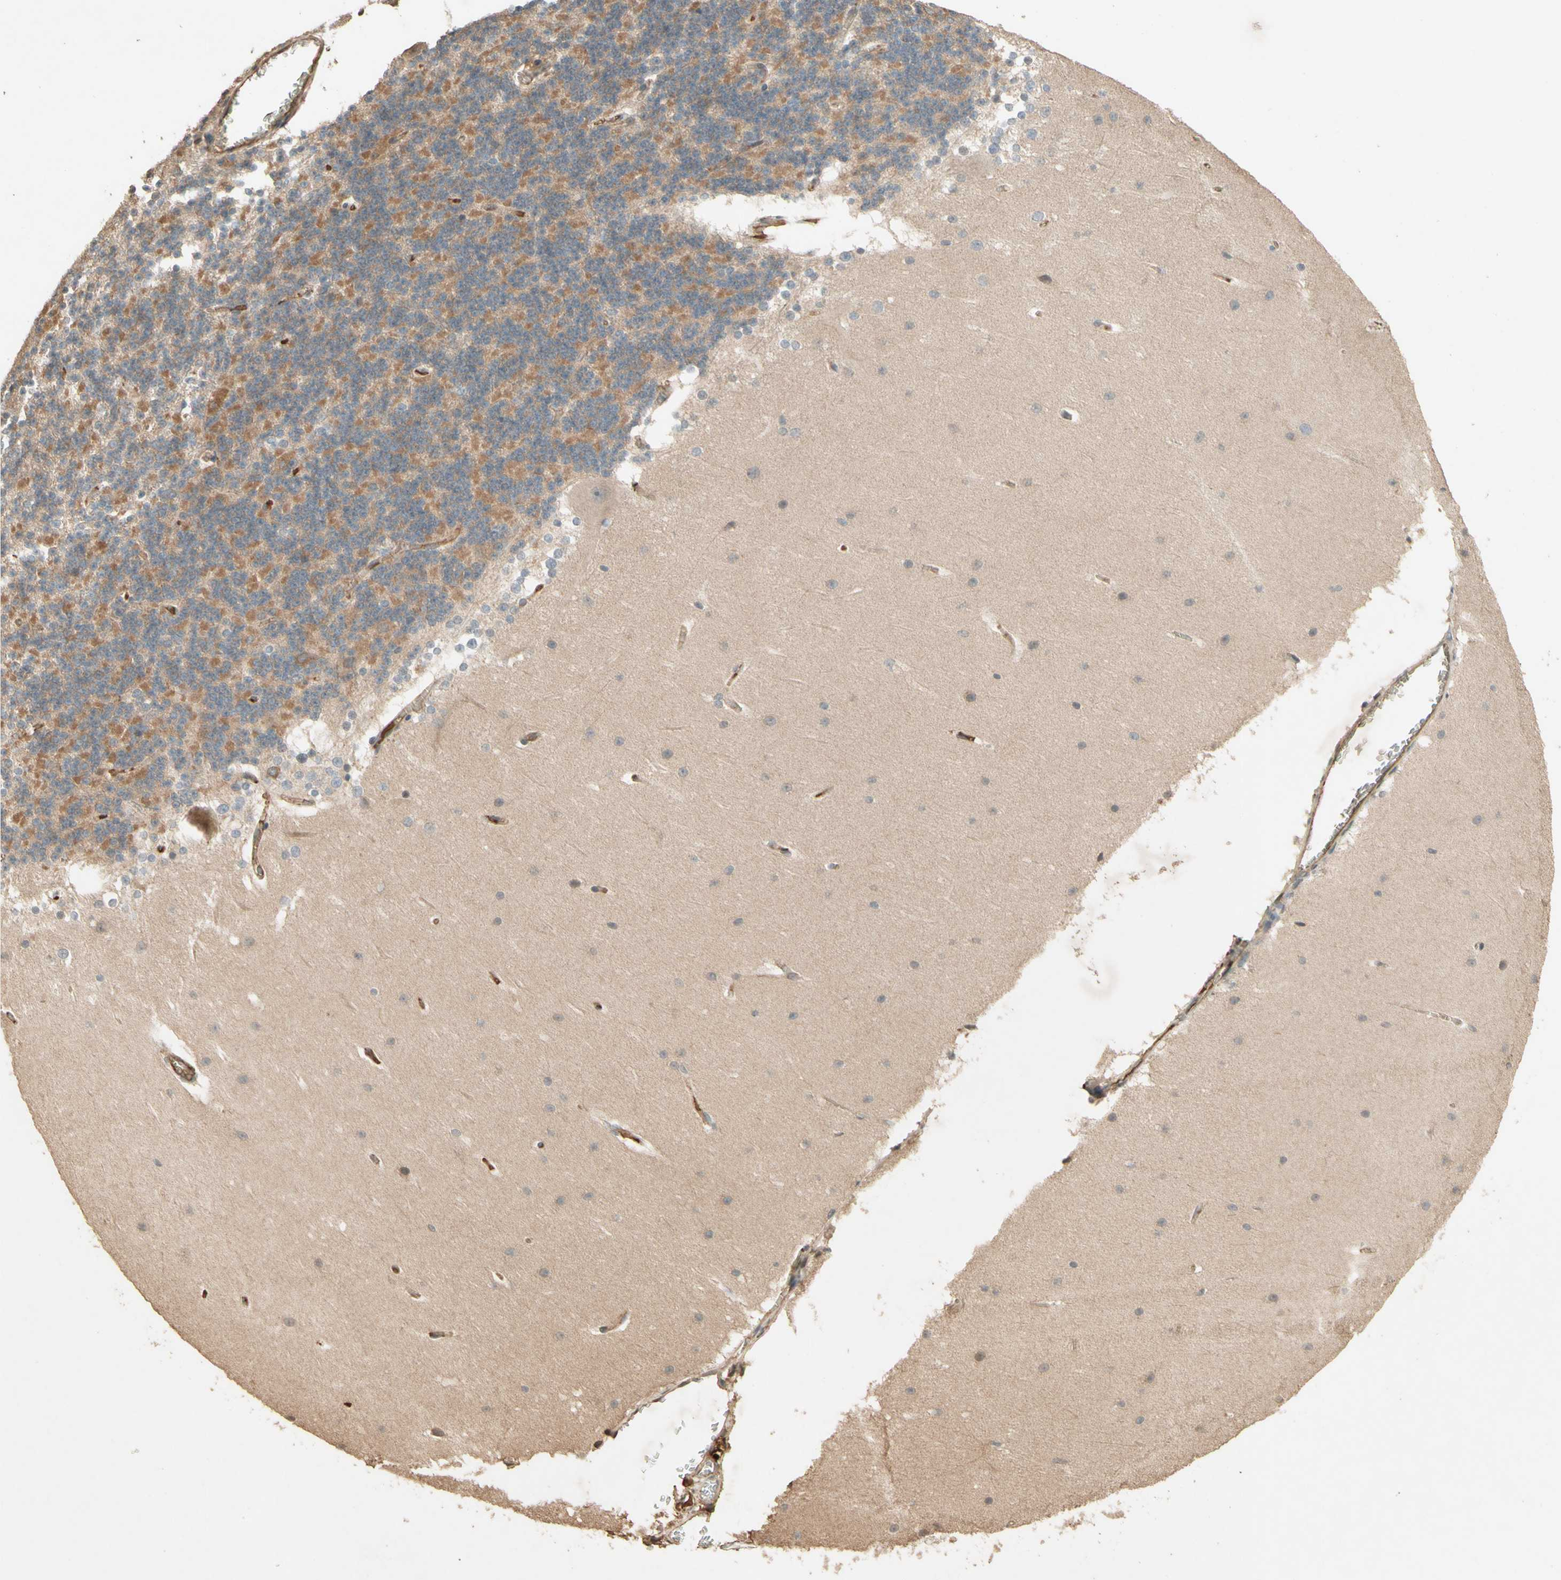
{"staining": {"intensity": "moderate", "quantity": "25%-75%", "location": "cytoplasmic/membranous"}, "tissue": "cerebellum", "cell_type": "Cells in granular layer", "image_type": "normal", "snomed": [{"axis": "morphology", "description": "Normal tissue, NOS"}, {"axis": "topography", "description": "Cerebellum"}], "caption": "Cerebellum was stained to show a protein in brown. There is medium levels of moderate cytoplasmic/membranous positivity in approximately 25%-75% of cells in granular layer.", "gene": "SMAD9", "patient": {"sex": "female", "age": 19}}